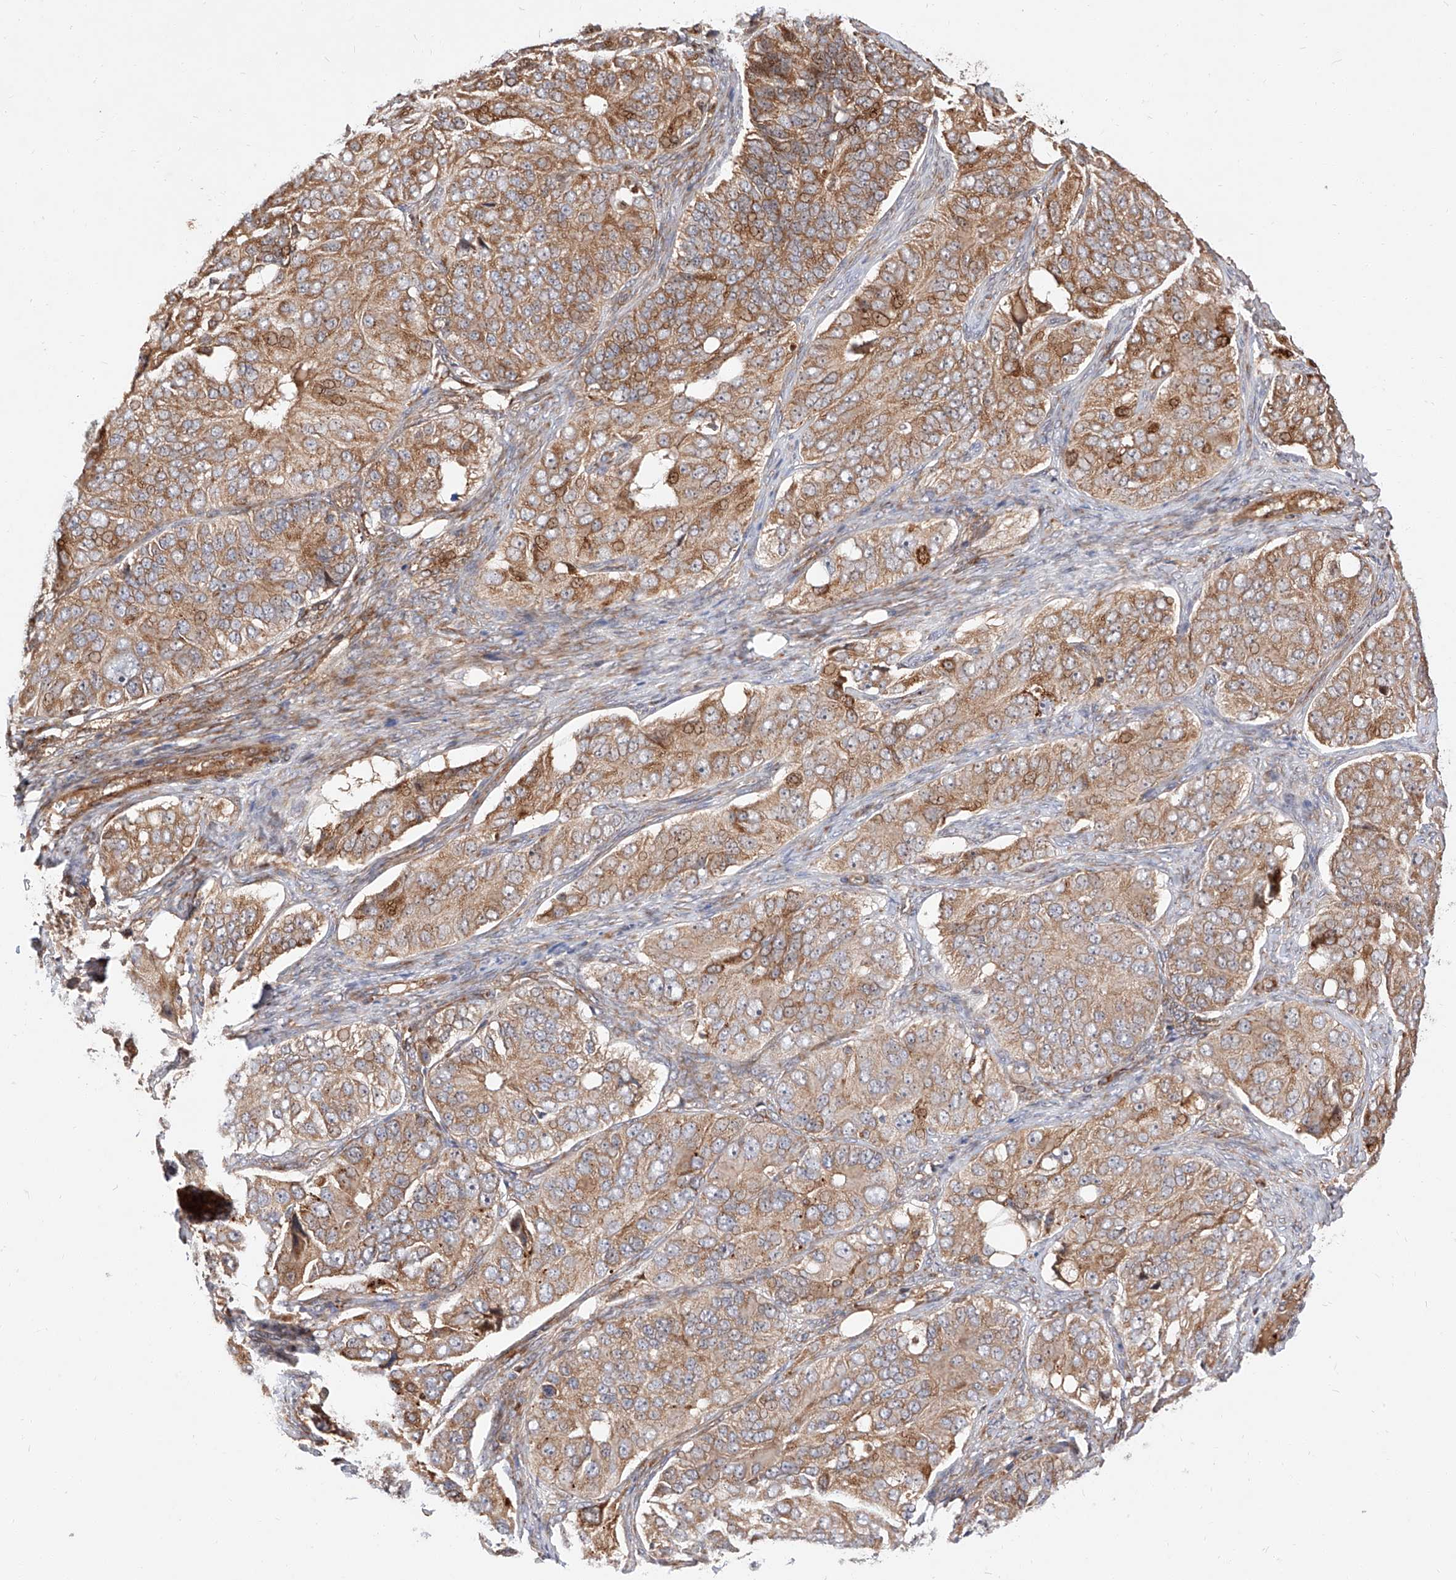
{"staining": {"intensity": "moderate", "quantity": ">75%", "location": "cytoplasmic/membranous"}, "tissue": "ovarian cancer", "cell_type": "Tumor cells", "image_type": "cancer", "snomed": [{"axis": "morphology", "description": "Carcinoma, endometroid"}, {"axis": "topography", "description": "Ovary"}], "caption": "Protein expression analysis of ovarian endometroid carcinoma reveals moderate cytoplasmic/membranous expression in approximately >75% of tumor cells. (IHC, brightfield microscopy, high magnification).", "gene": "DIRAS3", "patient": {"sex": "female", "age": 51}}